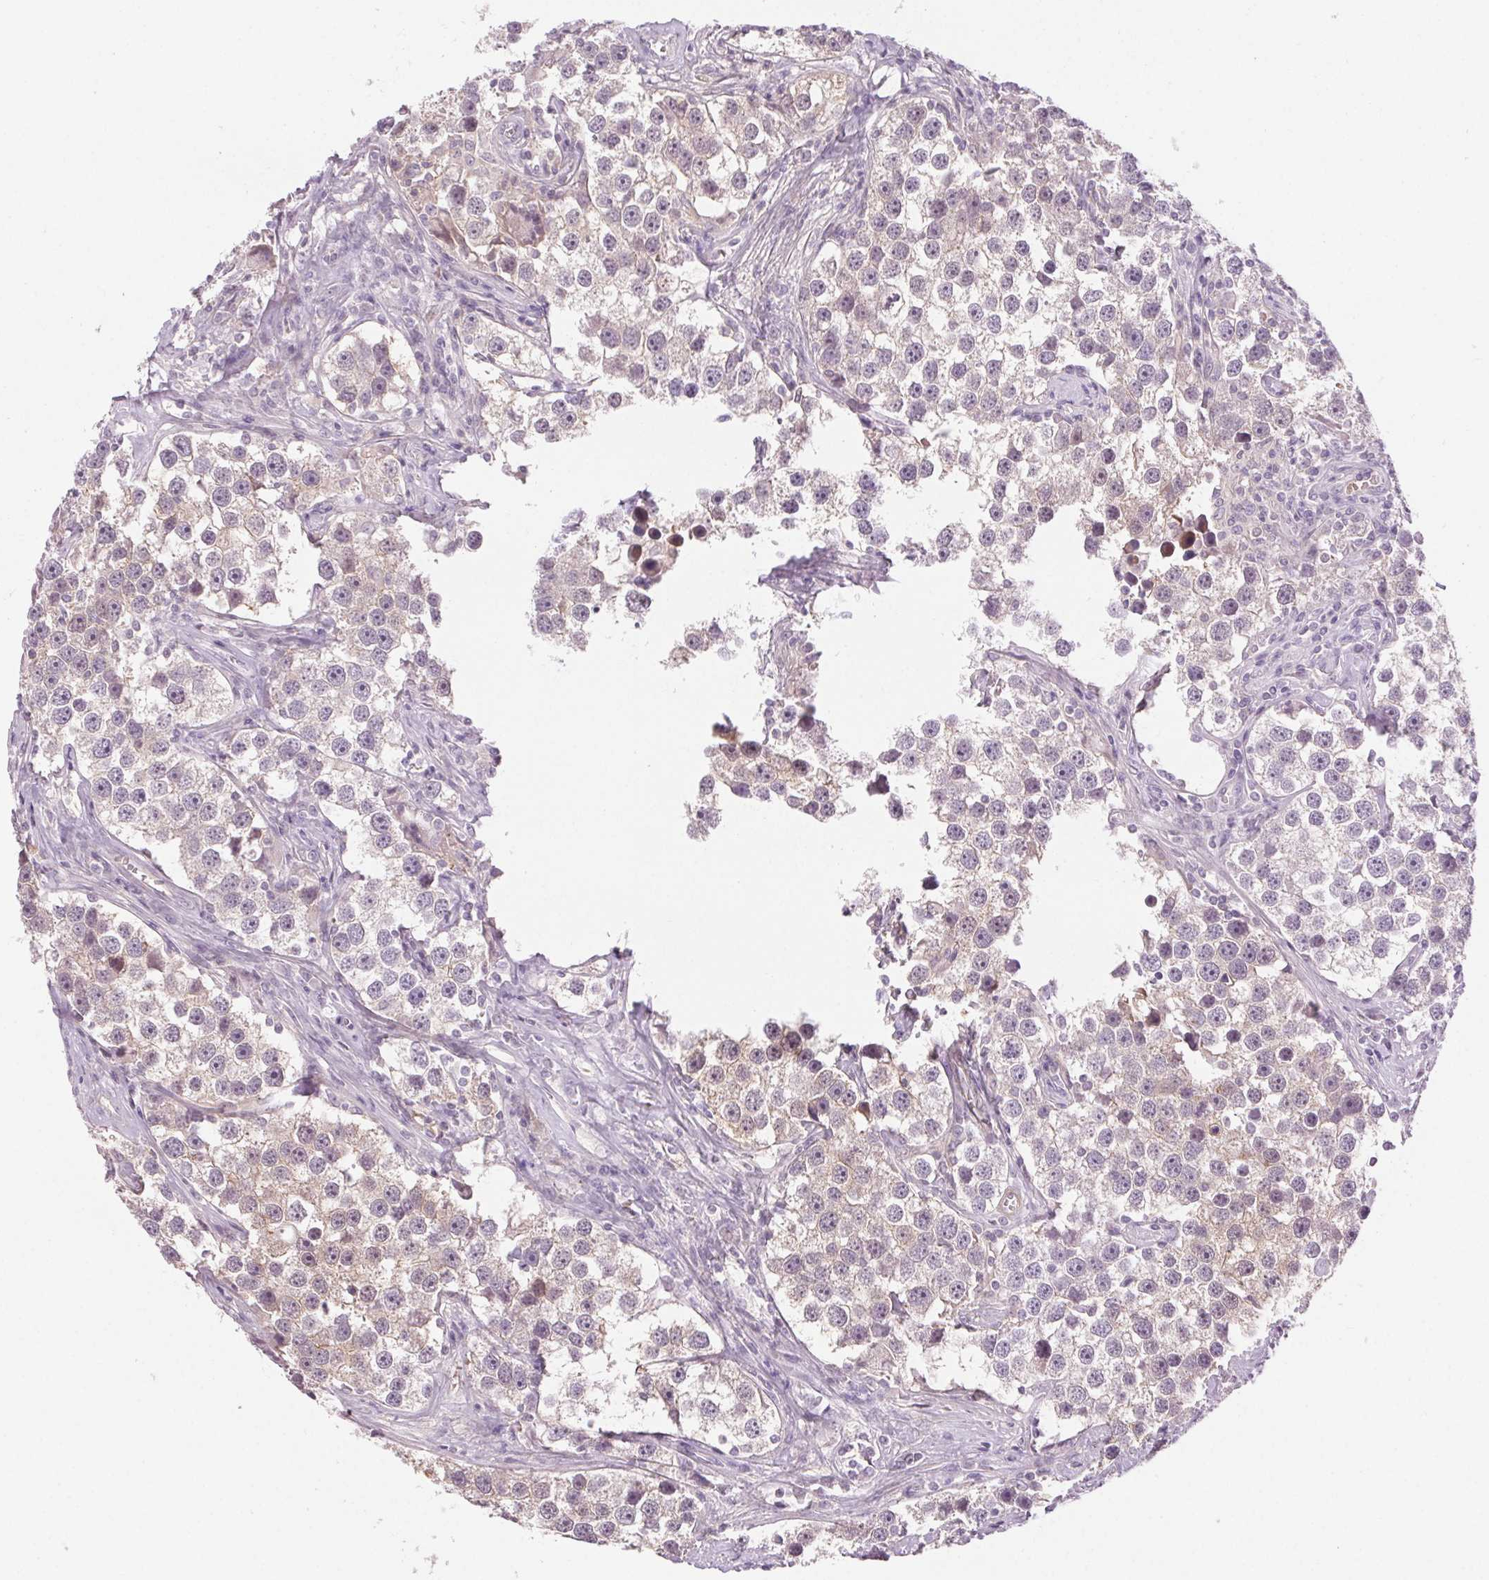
{"staining": {"intensity": "weak", "quantity": "<25%", "location": "cytoplasmic/membranous"}, "tissue": "testis cancer", "cell_type": "Tumor cells", "image_type": "cancer", "snomed": [{"axis": "morphology", "description": "Seminoma, NOS"}, {"axis": "topography", "description": "Testis"}], "caption": "Testis cancer was stained to show a protein in brown. There is no significant expression in tumor cells. Nuclei are stained in blue.", "gene": "HHLA2", "patient": {"sex": "male", "age": 49}}